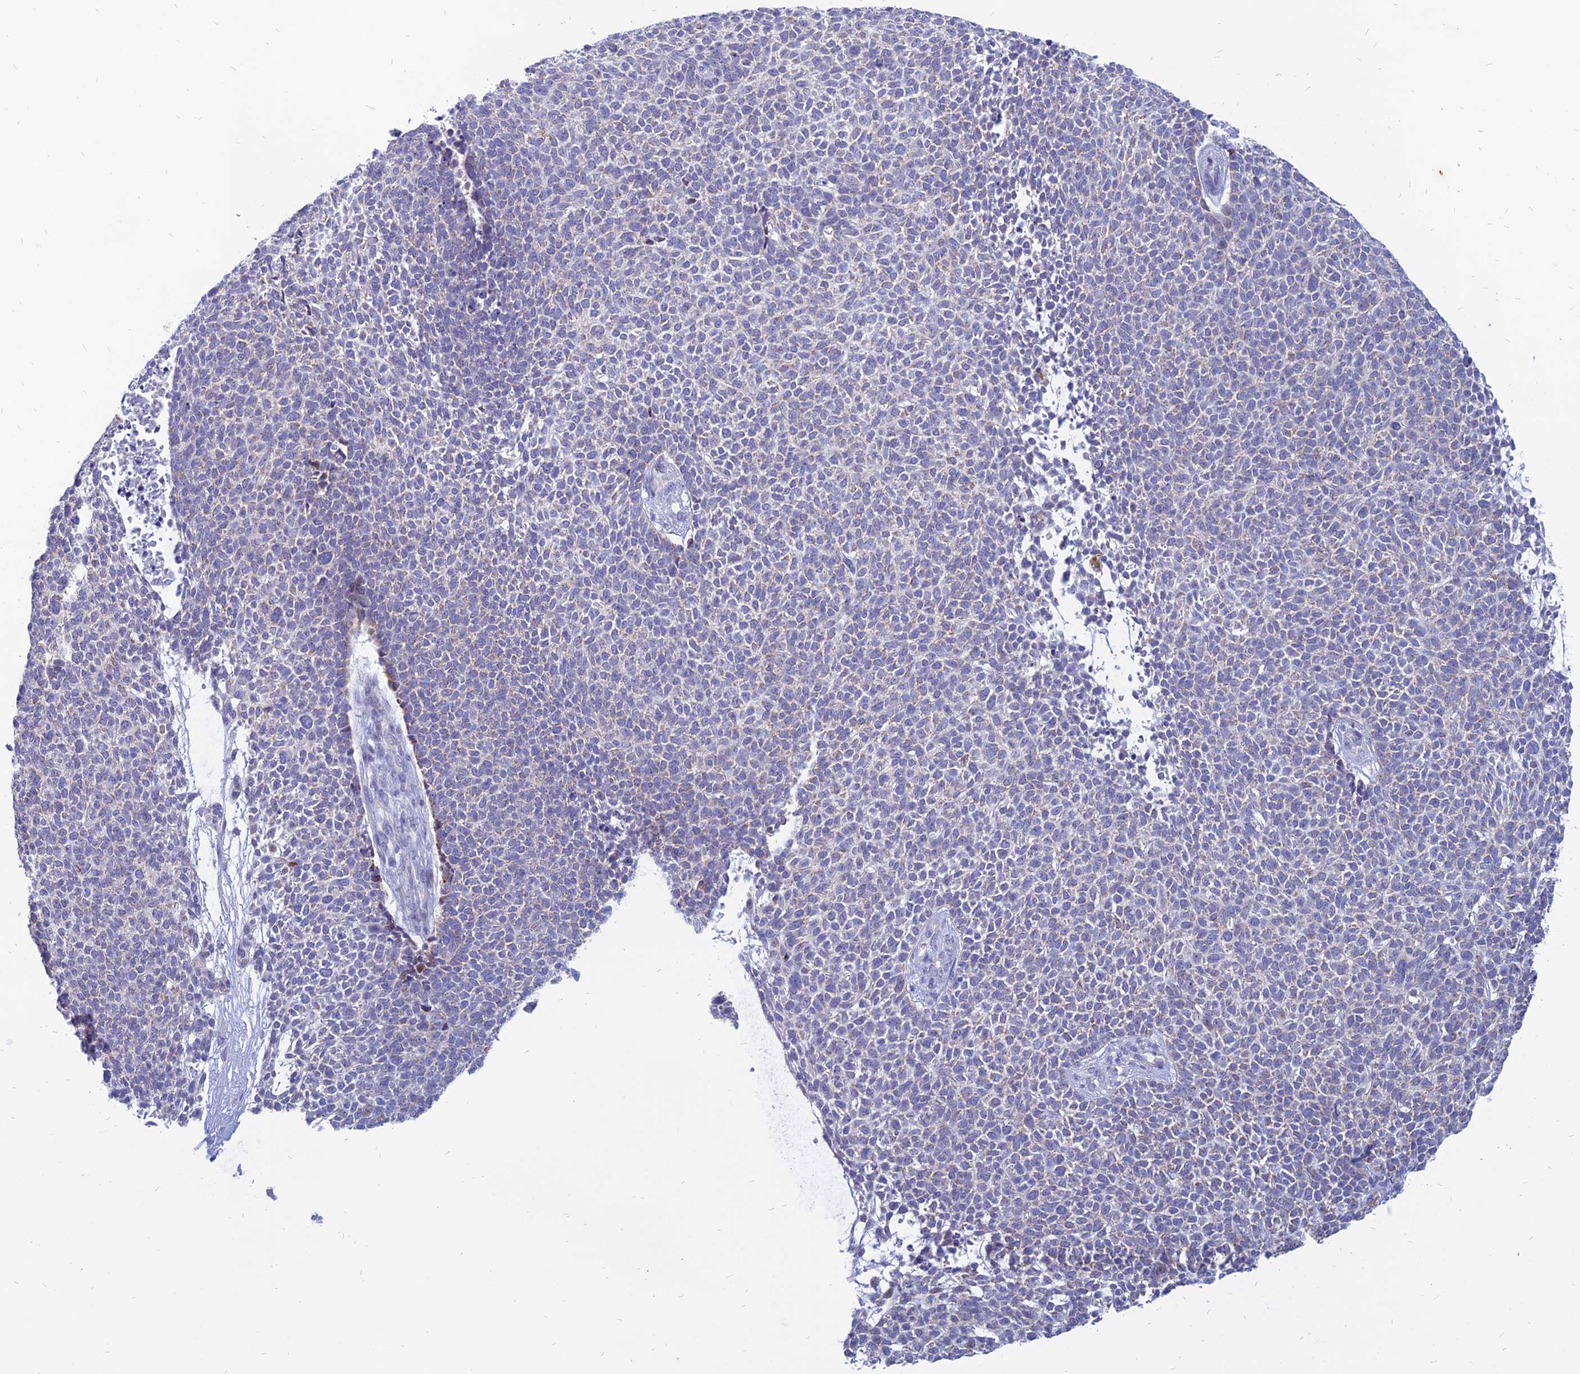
{"staining": {"intensity": "negative", "quantity": "none", "location": "none"}, "tissue": "skin cancer", "cell_type": "Tumor cells", "image_type": "cancer", "snomed": [{"axis": "morphology", "description": "Basal cell carcinoma"}, {"axis": "topography", "description": "Skin"}], "caption": "The image displays no significant expression in tumor cells of skin cancer (basal cell carcinoma).", "gene": "HHAT", "patient": {"sex": "female", "age": 84}}